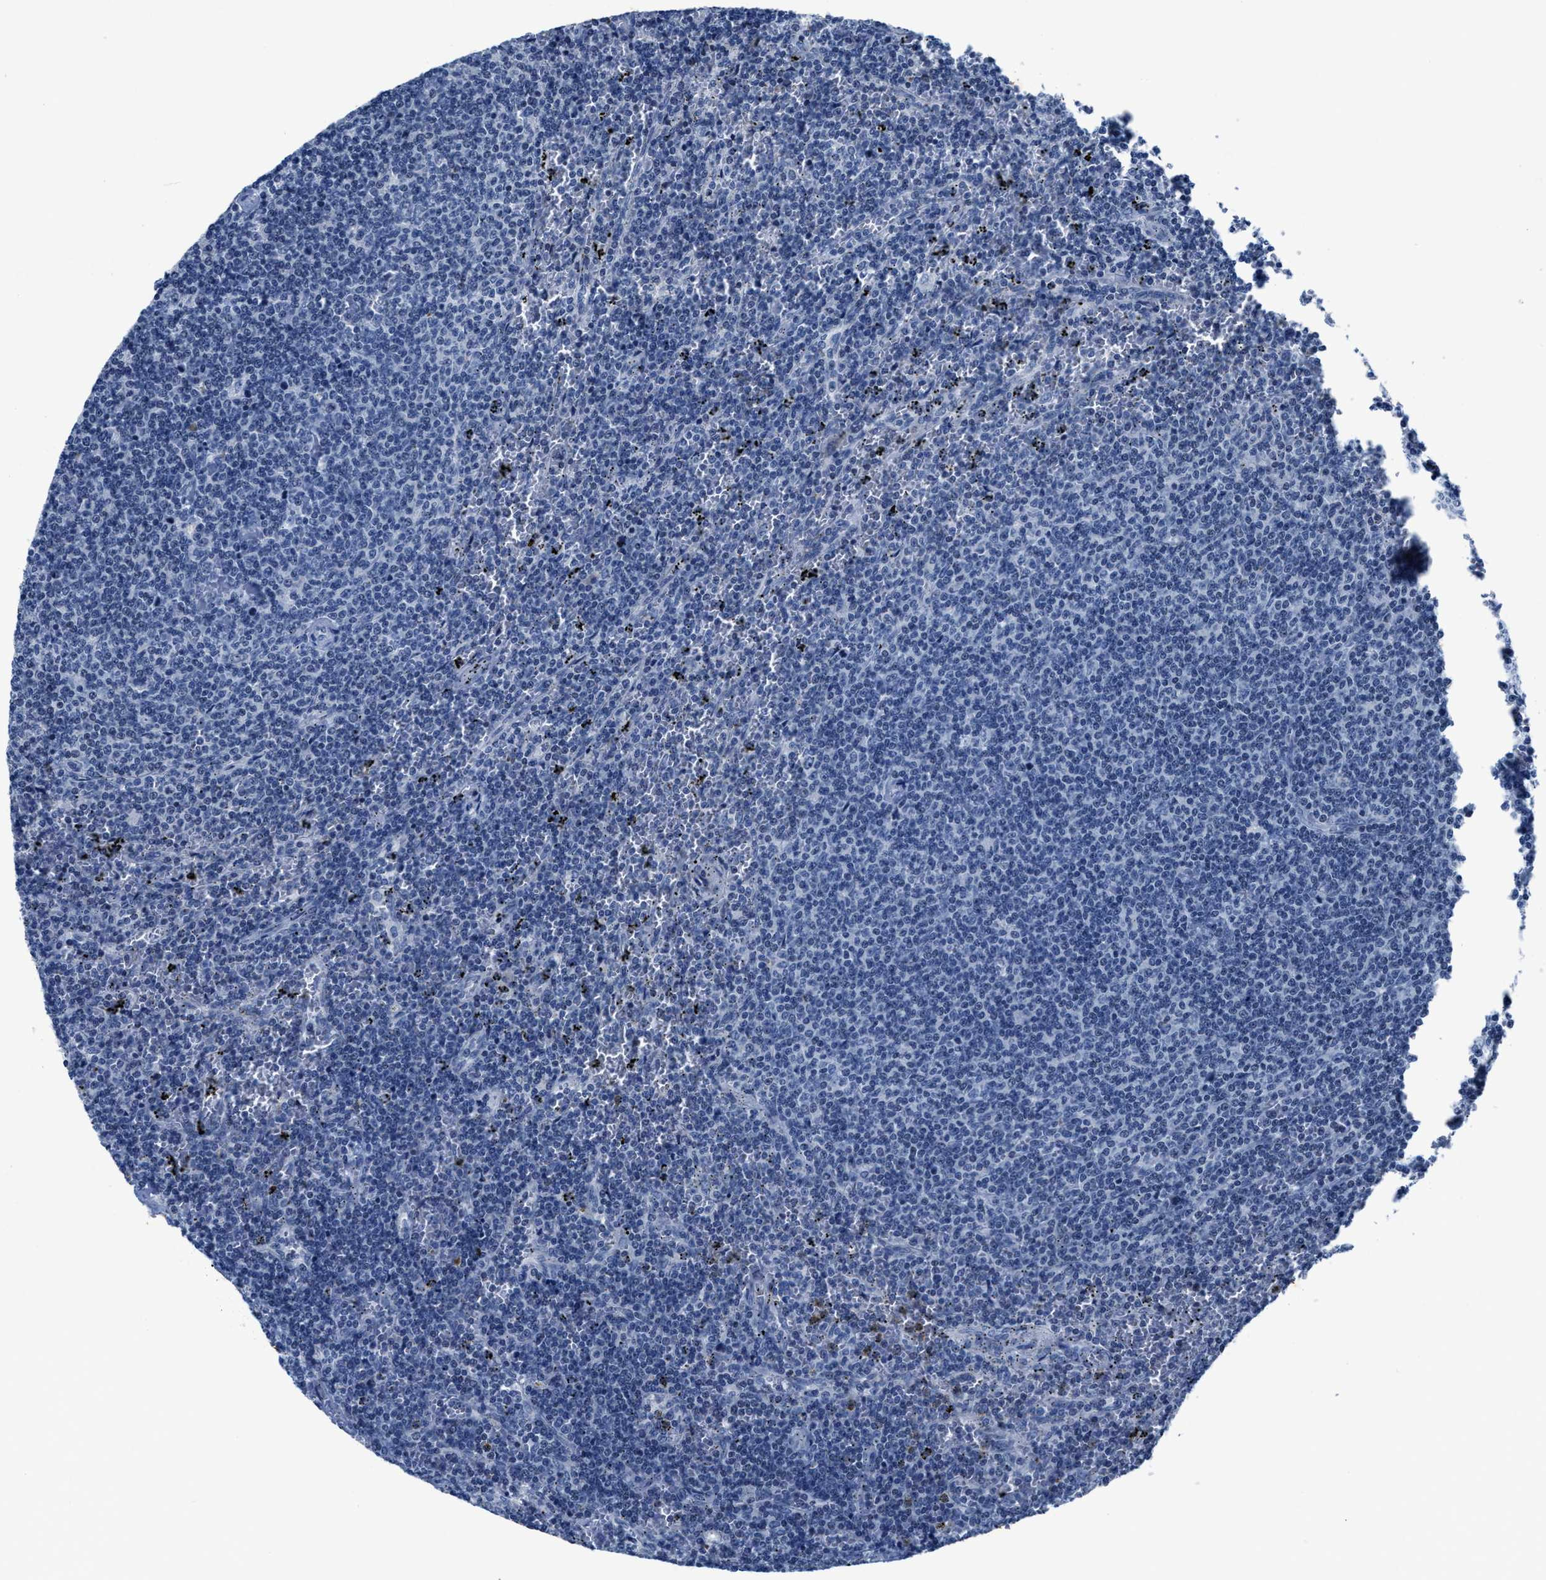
{"staining": {"intensity": "negative", "quantity": "none", "location": "none"}, "tissue": "lymphoma", "cell_type": "Tumor cells", "image_type": "cancer", "snomed": [{"axis": "morphology", "description": "Malignant lymphoma, non-Hodgkin's type, Low grade"}, {"axis": "topography", "description": "Spleen"}], "caption": "Micrograph shows no protein positivity in tumor cells of lymphoma tissue.", "gene": "ASZ1", "patient": {"sex": "female", "age": 50}}